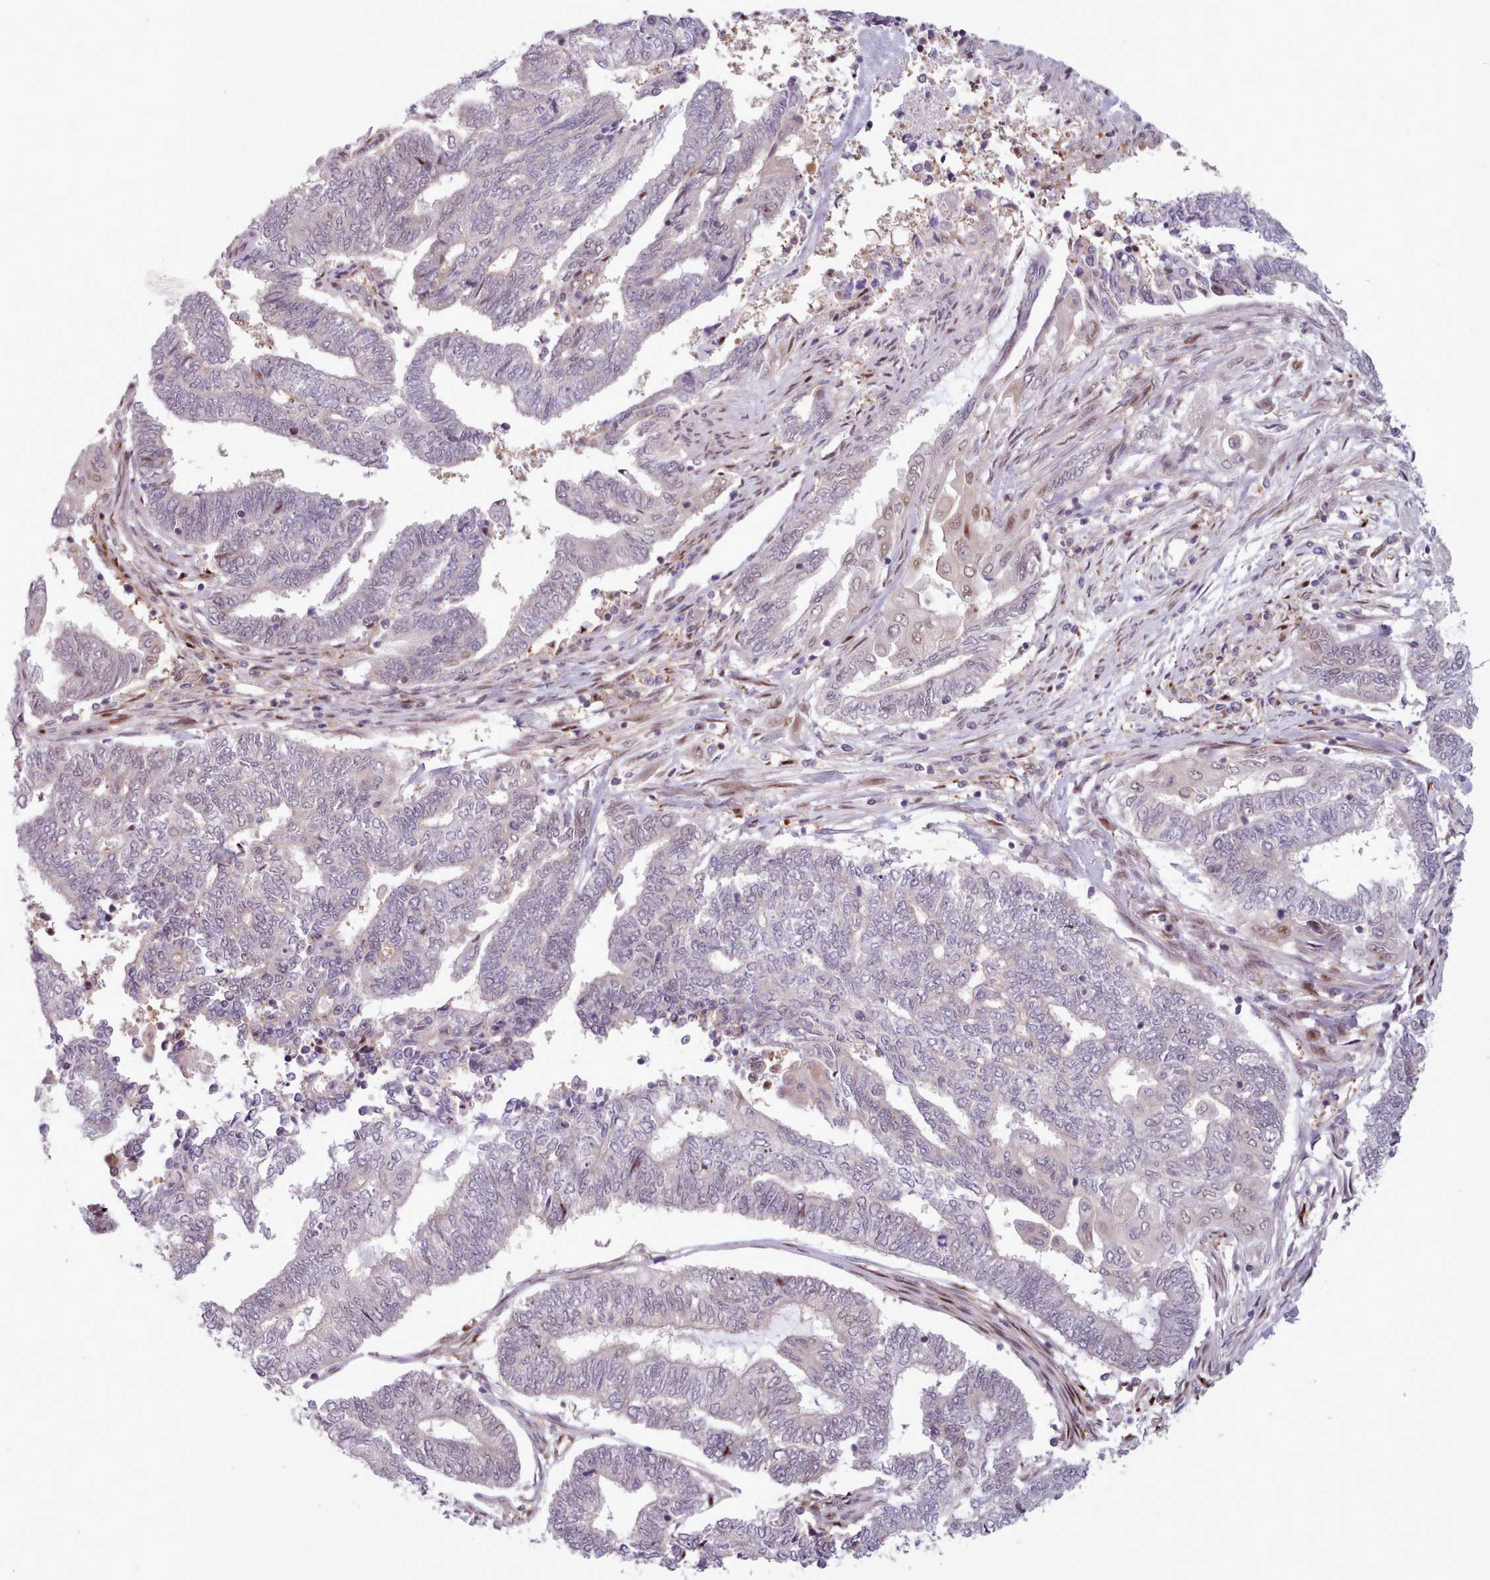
{"staining": {"intensity": "negative", "quantity": "none", "location": "none"}, "tissue": "endometrial cancer", "cell_type": "Tumor cells", "image_type": "cancer", "snomed": [{"axis": "morphology", "description": "Adenocarcinoma, NOS"}, {"axis": "topography", "description": "Uterus"}, {"axis": "topography", "description": "Endometrium"}], "caption": "This is an IHC photomicrograph of human endometrial cancer. There is no staining in tumor cells.", "gene": "KBTBD7", "patient": {"sex": "female", "age": 70}}